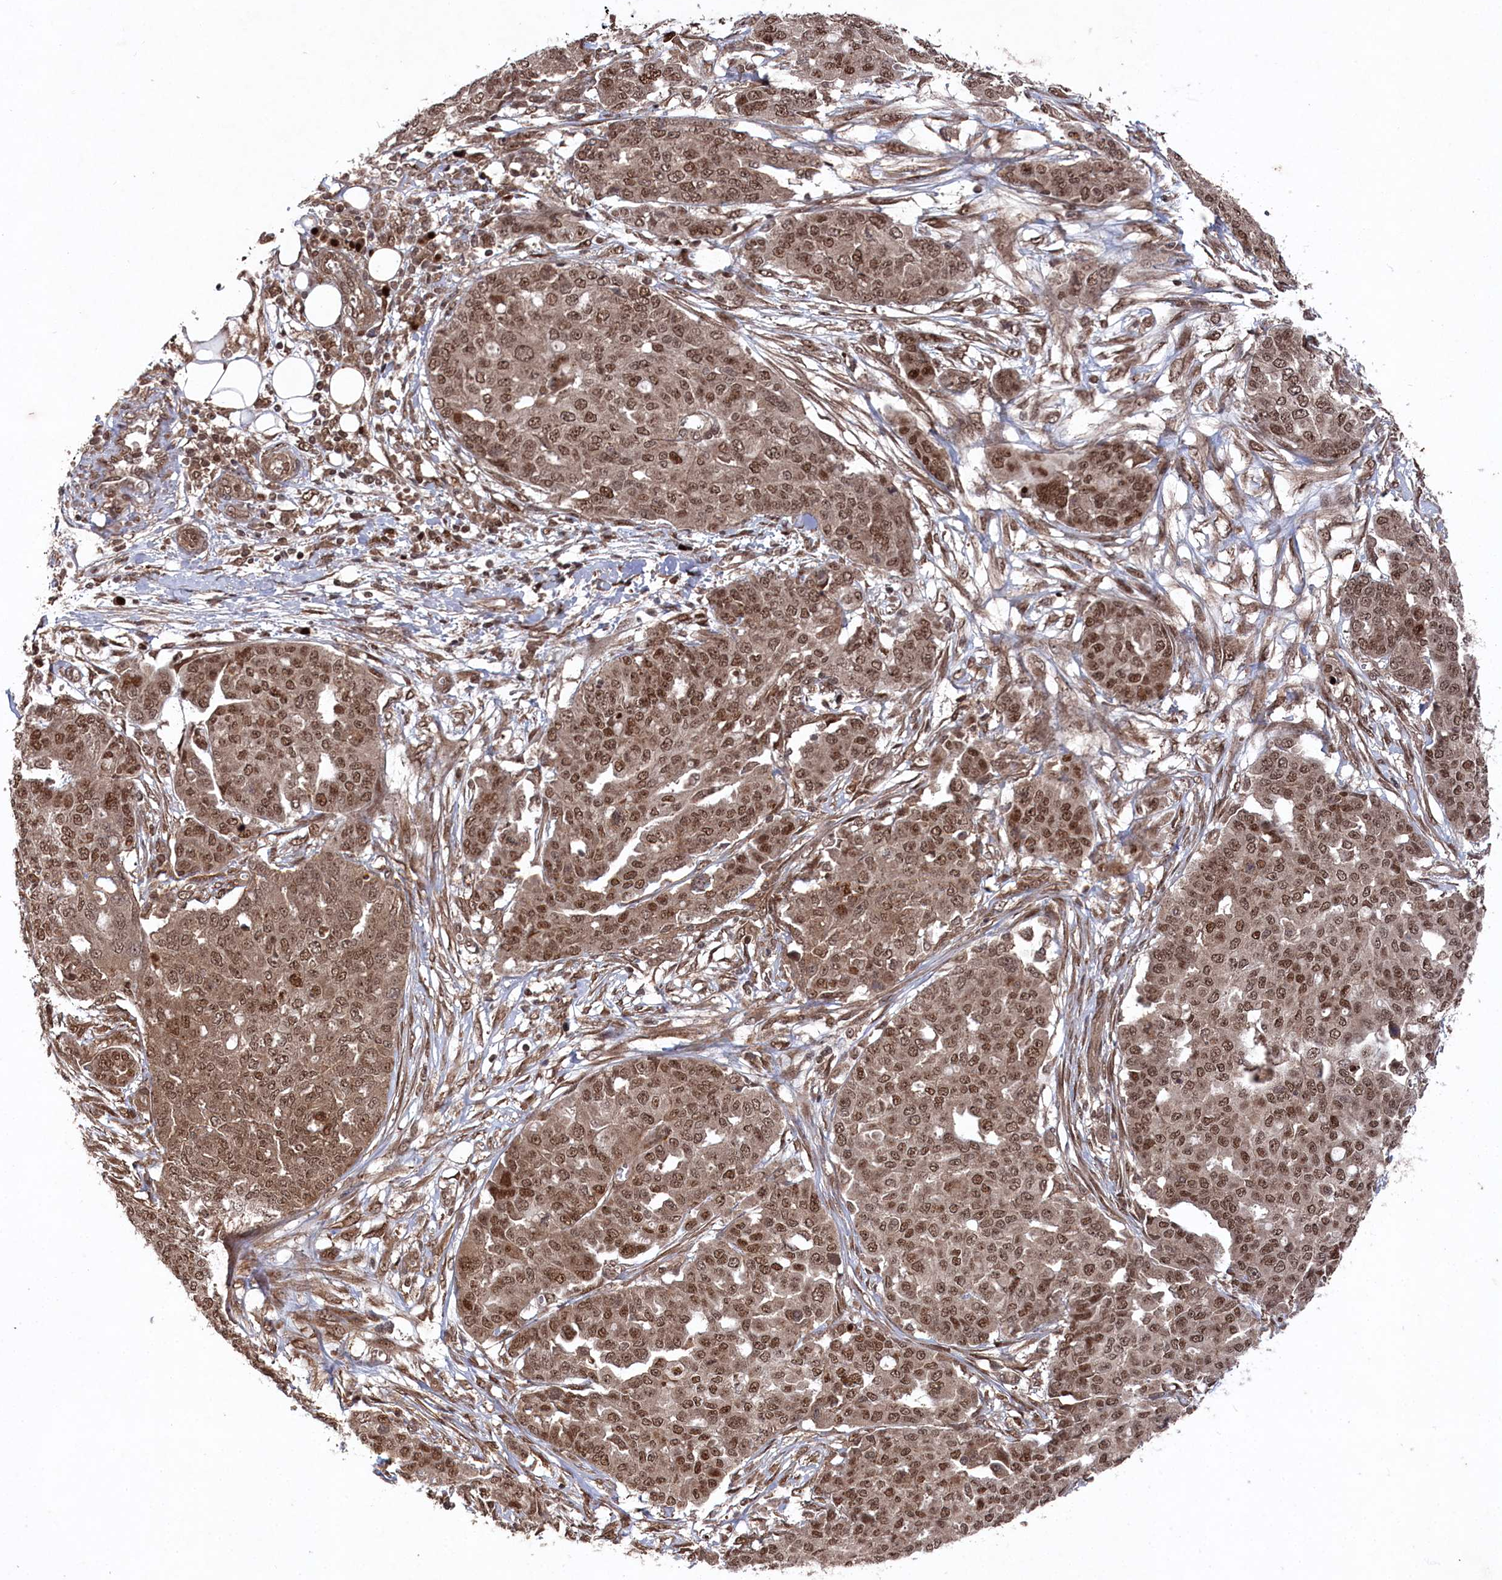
{"staining": {"intensity": "moderate", "quantity": ">75%", "location": "nuclear"}, "tissue": "ovarian cancer", "cell_type": "Tumor cells", "image_type": "cancer", "snomed": [{"axis": "morphology", "description": "Cystadenocarcinoma, serous, NOS"}, {"axis": "topography", "description": "Soft tissue"}, {"axis": "topography", "description": "Ovary"}], "caption": "Ovarian cancer (serous cystadenocarcinoma) stained with immunohistochemistry displays moderate nuclear staining in approximately >75% of tumor cells.", "gene": "BORCS7", "patient": {"sex": "female", "age": 57}}